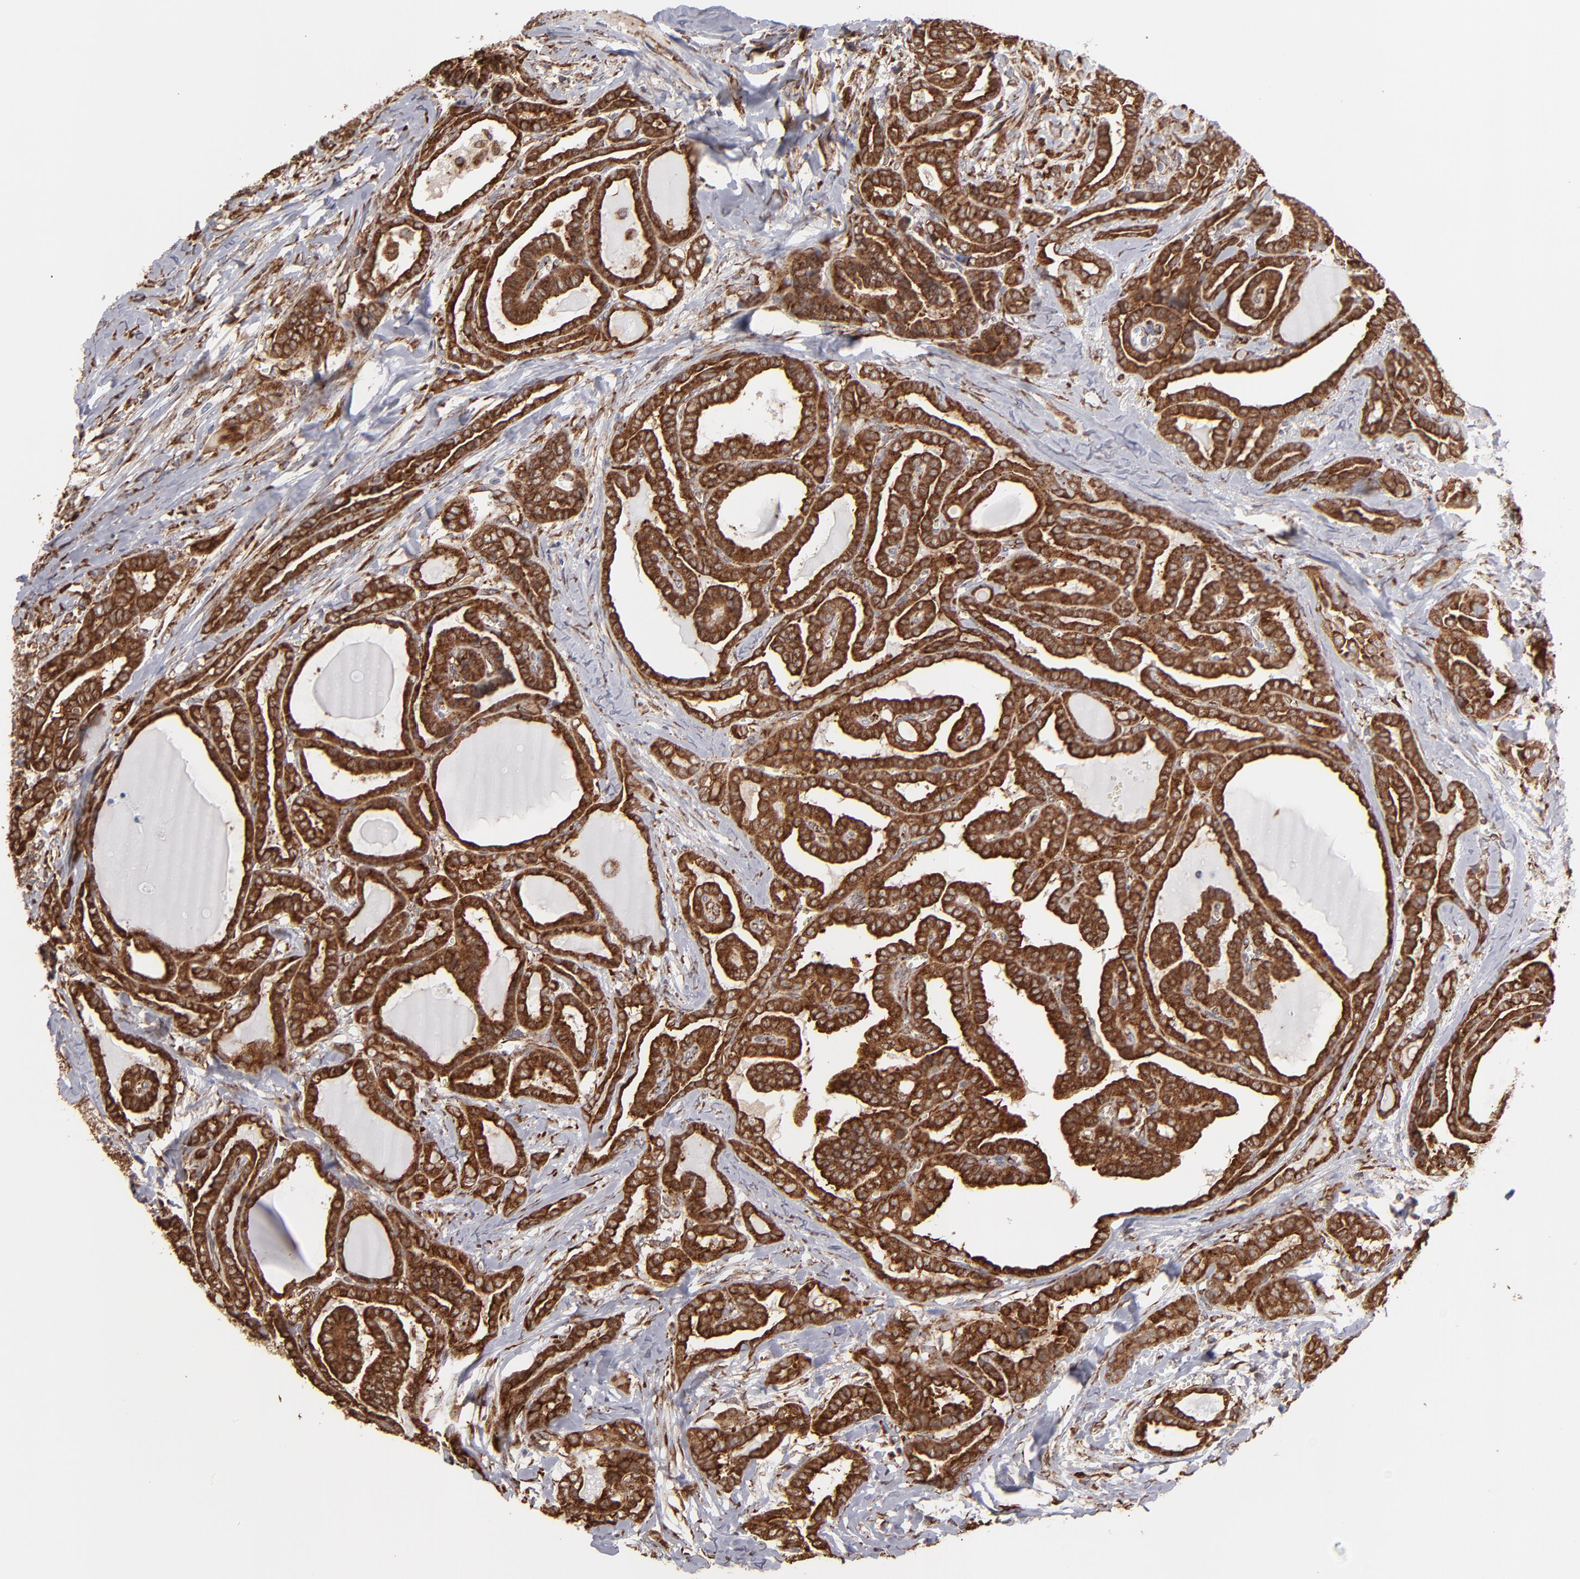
{"staining": {"intensity": "strong", "quantity": ">75%", "location": "cytoplasmic/membranous"}, "tissue": "thyroid cancer", "cell_type": "Tumor cells", "image_type": "cancer", "snomed": [{"axis": "morphology", "description": "Carcinoma, NOS"}, {"axis": "topography", "description": "Thyroid gland"}], "caption": "Tumor cells reveal high levels of strong cytoplasmic/membranous expression in approximately >75% of cells in thyroid cancer (carcinoma). (DAB = brown stain, brightfield microscopy at high magnification).", "gene": "KTN1", "patient": {"sex": "female", "age": 91}}